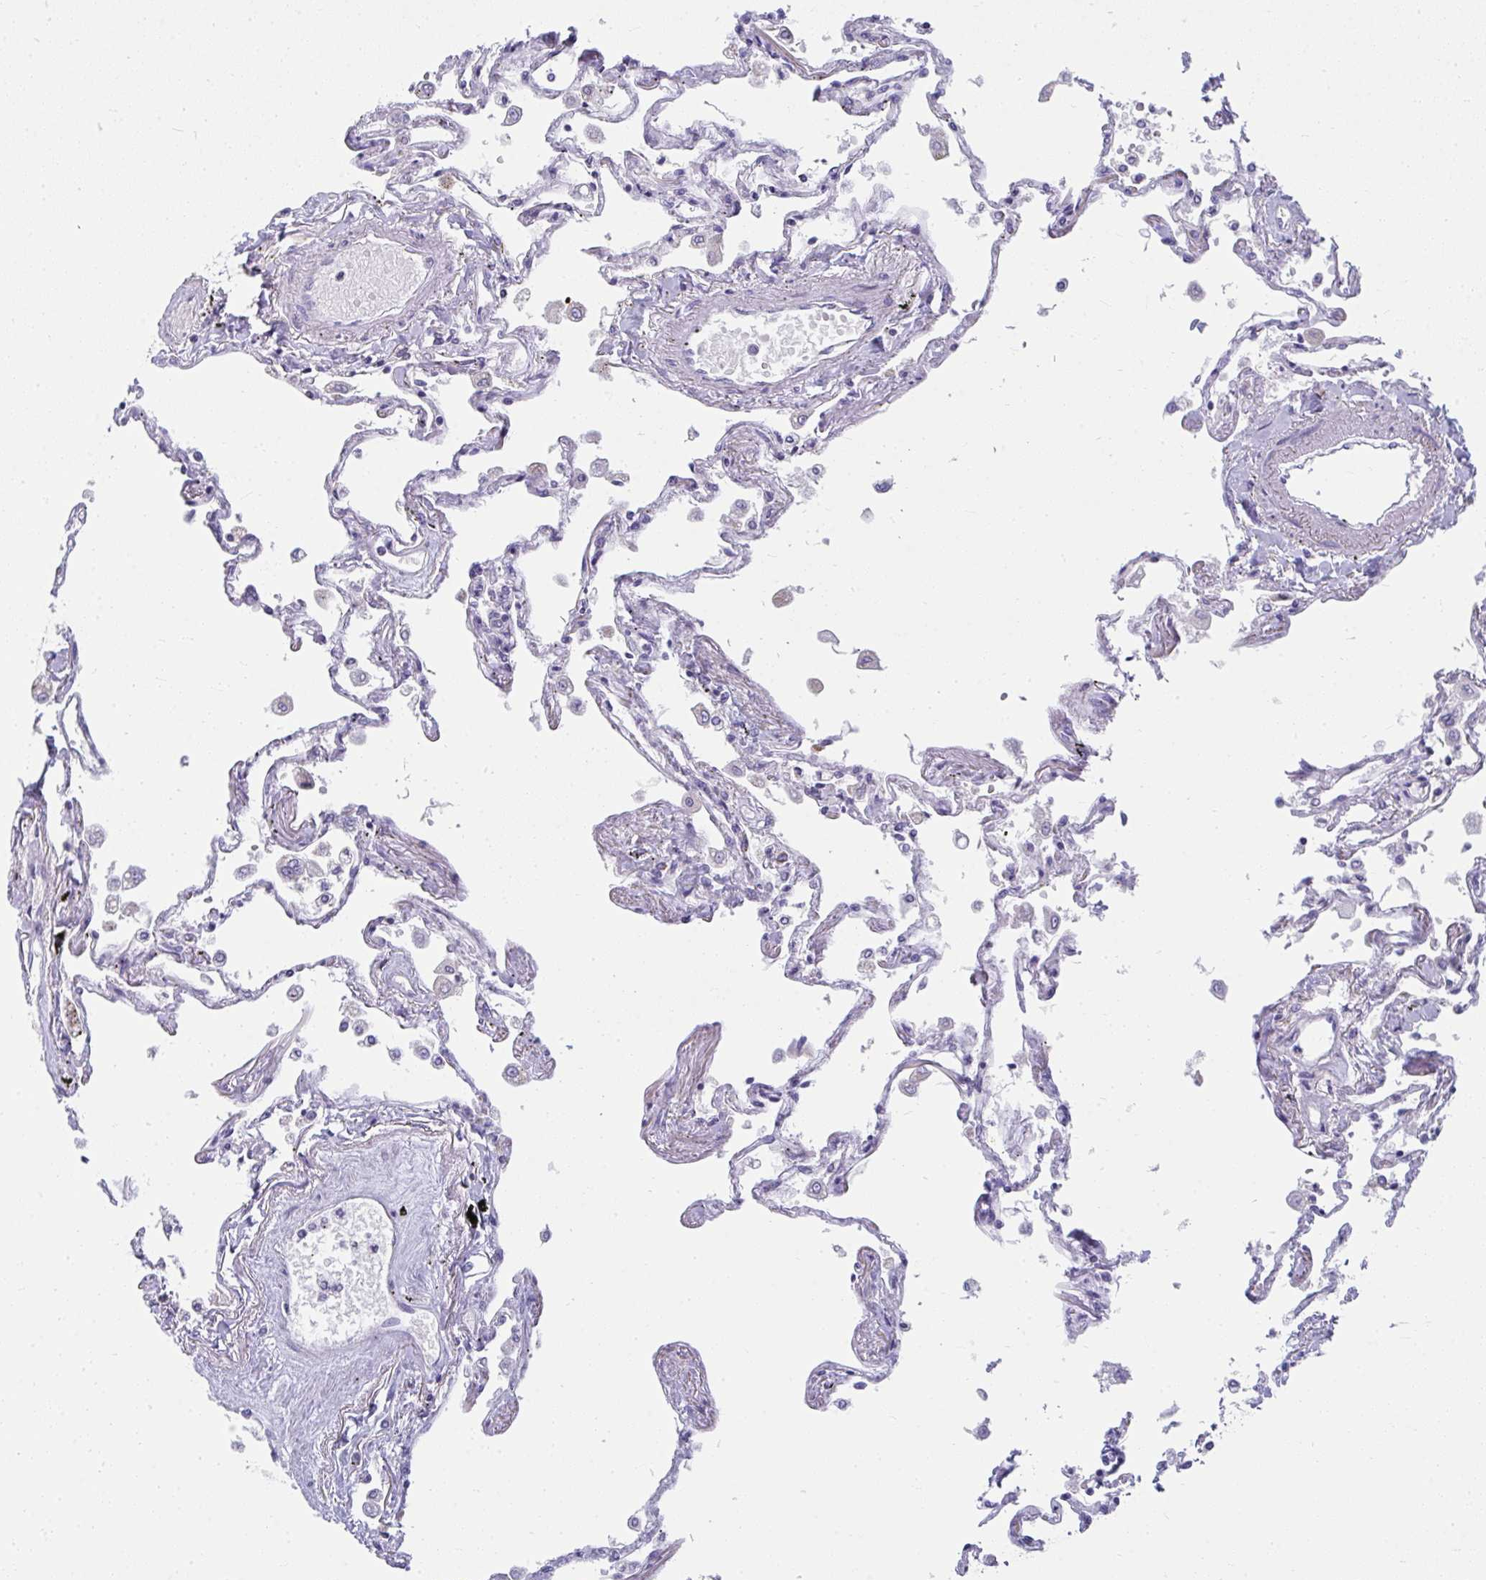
{"staining": {"intensity": "negative", "quantity": "none", "location": "none"}, "tissue": "lung", "cell_type": "Alveolar cells", "image_type": "normal", "snomed": [{"axis": "morphology", "description": "Normal tissue, NOS"}, {"axis": "morphology", "description": "Adenocarcinoma, NOS"}, {"axis": "topography", "description": "Cartilage tissue"}, {"axis": "topography", "description": "Lung"}], "caption": "IHC image of normal lung stained for a protein (brown), which displays no positivity in alveolar cells.", "gene": "SLC6A1", "patient": {"sex": "female", "age": 67}}